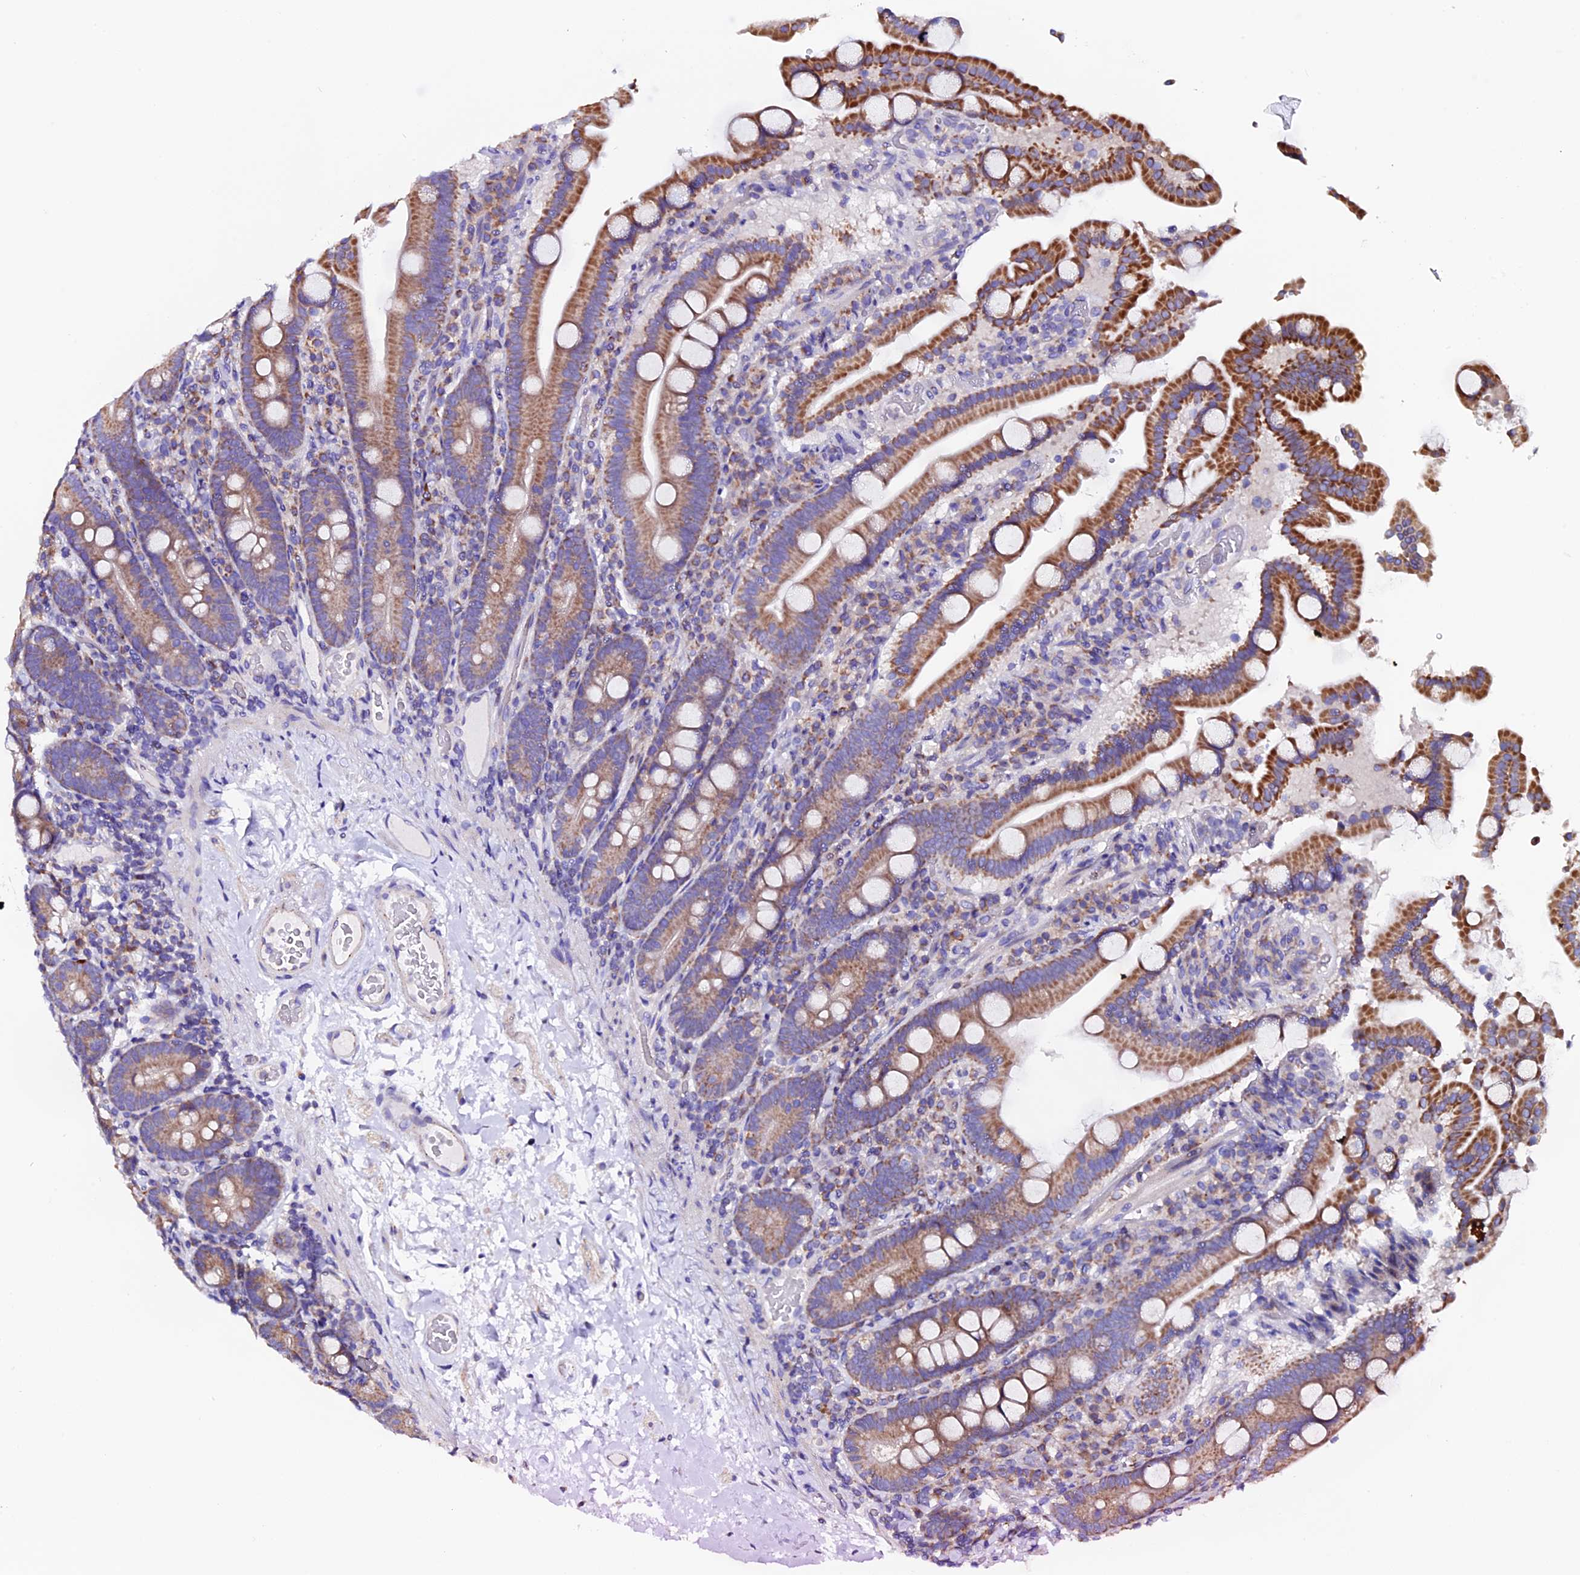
{"staining": {"intensity": "moderate", "quantity": ">75%", "location": "cytoplasmic/membranous"}, "tissue": "duodenum", "cell_type": "Glandular cells", "image_type": "normal", "snomed": [{"axis": "morphology", "description": "Normal tissue, NOS"}, {"axis": "topography", "description": "Duodenum"}], "caption": "There is medium levels of moderate cytoplasmic/membranous positivity in glandular cells of benign duodenum, as demonstrated by immunohistochemical staining (brown color).", "gene": "COMTD1", "patient": {"sex": "male", "age": 55}}